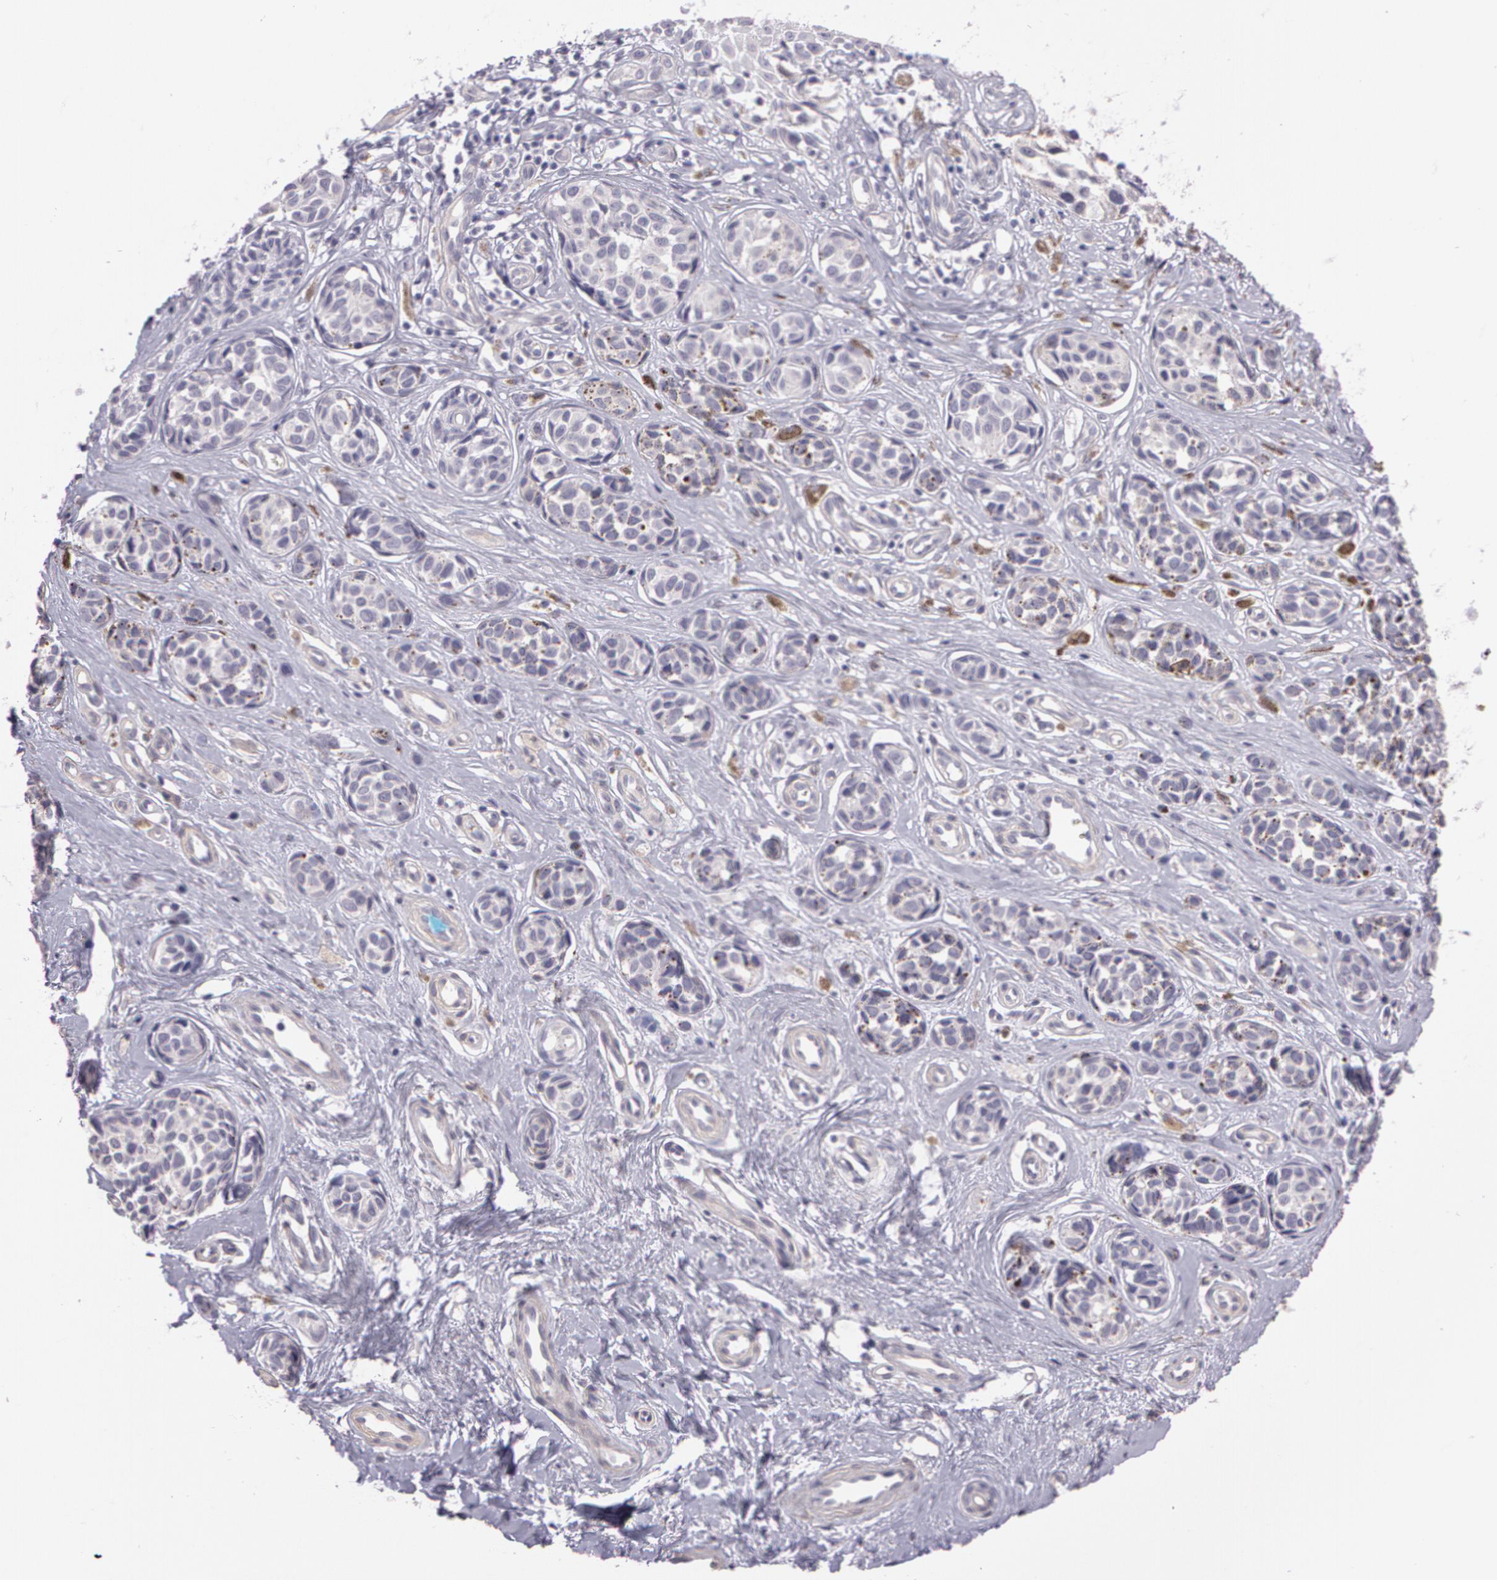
{"staining": {"intensity": "negative", "quantity": "none", "location": "none"}, "tissue": "melanoma", "cell_type": "Tumor cells", "image_type": "cancer", "snomed": [{"axis": "morphology", "description": "Malignant melanoma, NOS"}, {"axis": "topography", "description": "Skin"}], "caption": "DAB (3,3'-diaminobenzidine) immunohistochemical staining of melanoma demonstrates no significant staining in tumor cells.", "gene": "G2E3", "patient": {"sex": "male", "age": 79}}